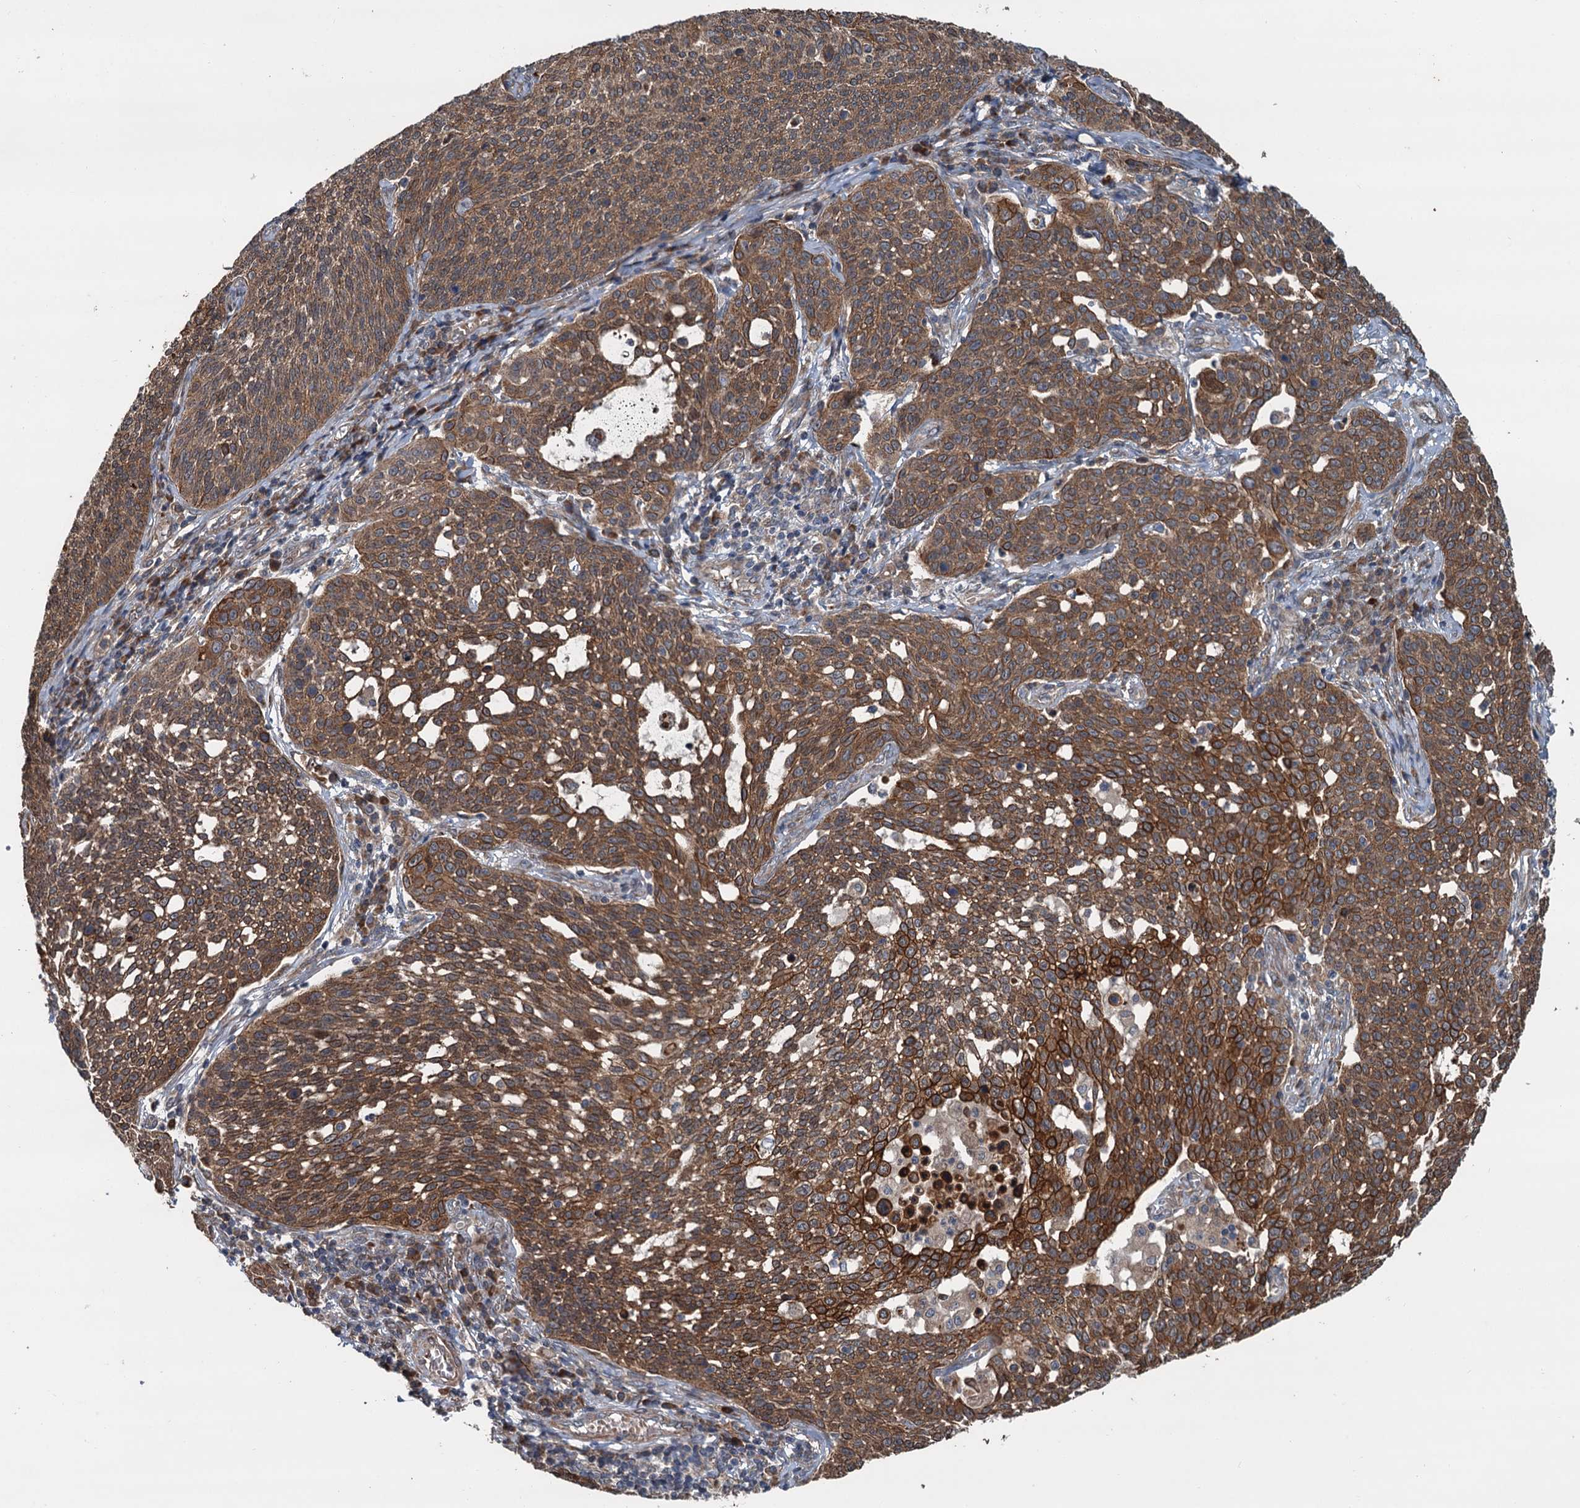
{"staining": {"intensity": "strong", "quantity": ">75%", "location": "cytoplasmic/membranous"}, "tissue": "cervical cancer", "cell_type": "Tumor cells", "image_type": "cancer", "snomed": [{"axis": "morphology", "description": "Squamous cell carcinoma, NOS"}, {"axis": "topography", "description": "Cervix"}], "caption": "A brown stain highlights strong cytoplasmic/membranous expression of a protein in squamous cell carcinoma (cervical) tumor cells.", "gene": "LRRK2", "patient": {"sex": "female", "age": 34}}